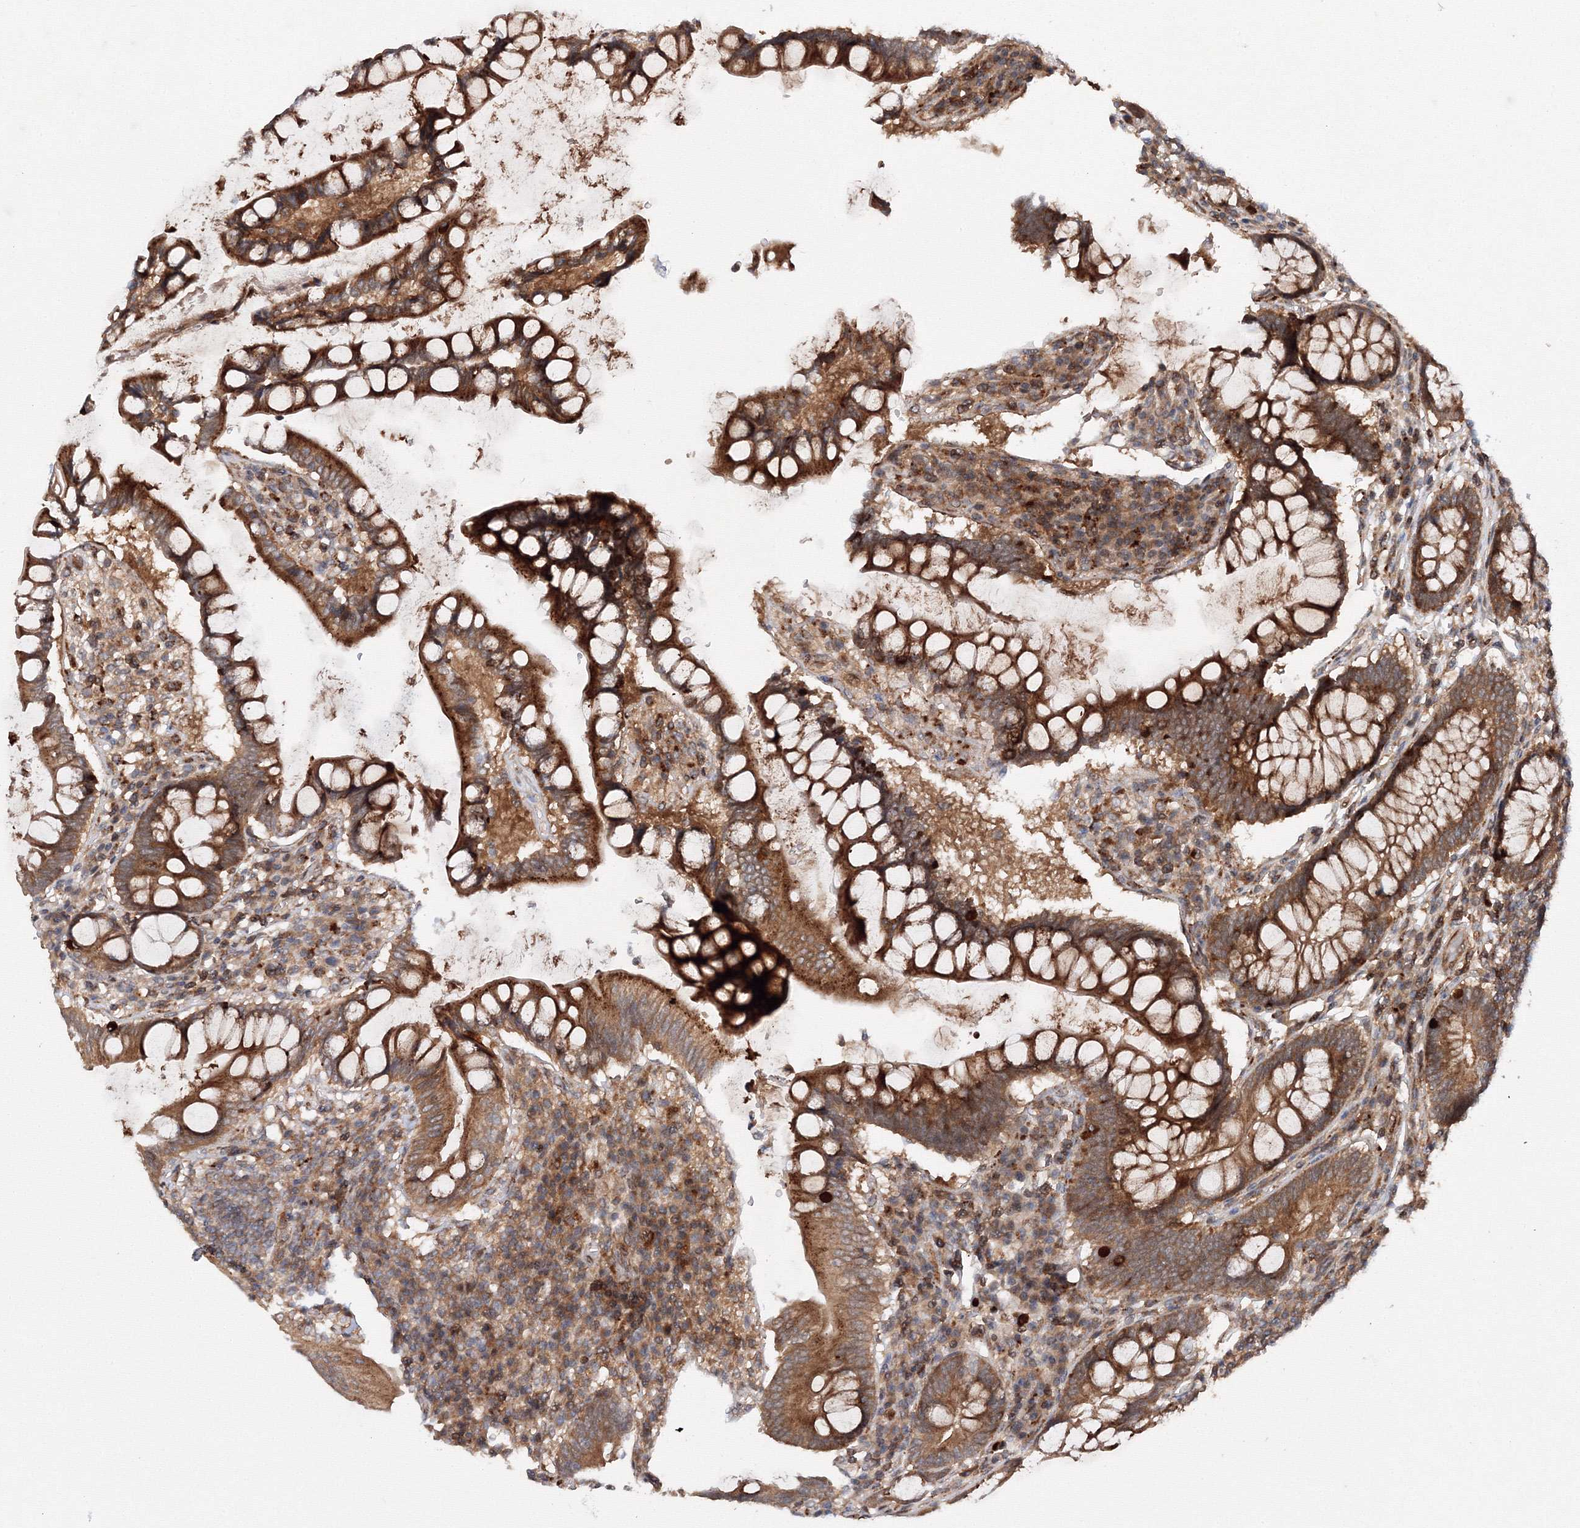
{"staining": {"intensity": "moderate", "quantity": ">75%", "location": "cytoplasmic/membranous"}, "tissue": "colon", "cell_type": "Endothelial cells", "image_type": "normal", "snomed": [{"axis": "morphology", "description": "Normal tissue, NOS"}, {"axis": "topography", "description": "Colon"}], "caption": "IHC (DAB) staining of normal colon displays moderate cytoplasmic/membranous protein staining in approximately >75% of endothelial cells.", "gene": "DCTD", "patient": {"sex": "female", "age": 79}}